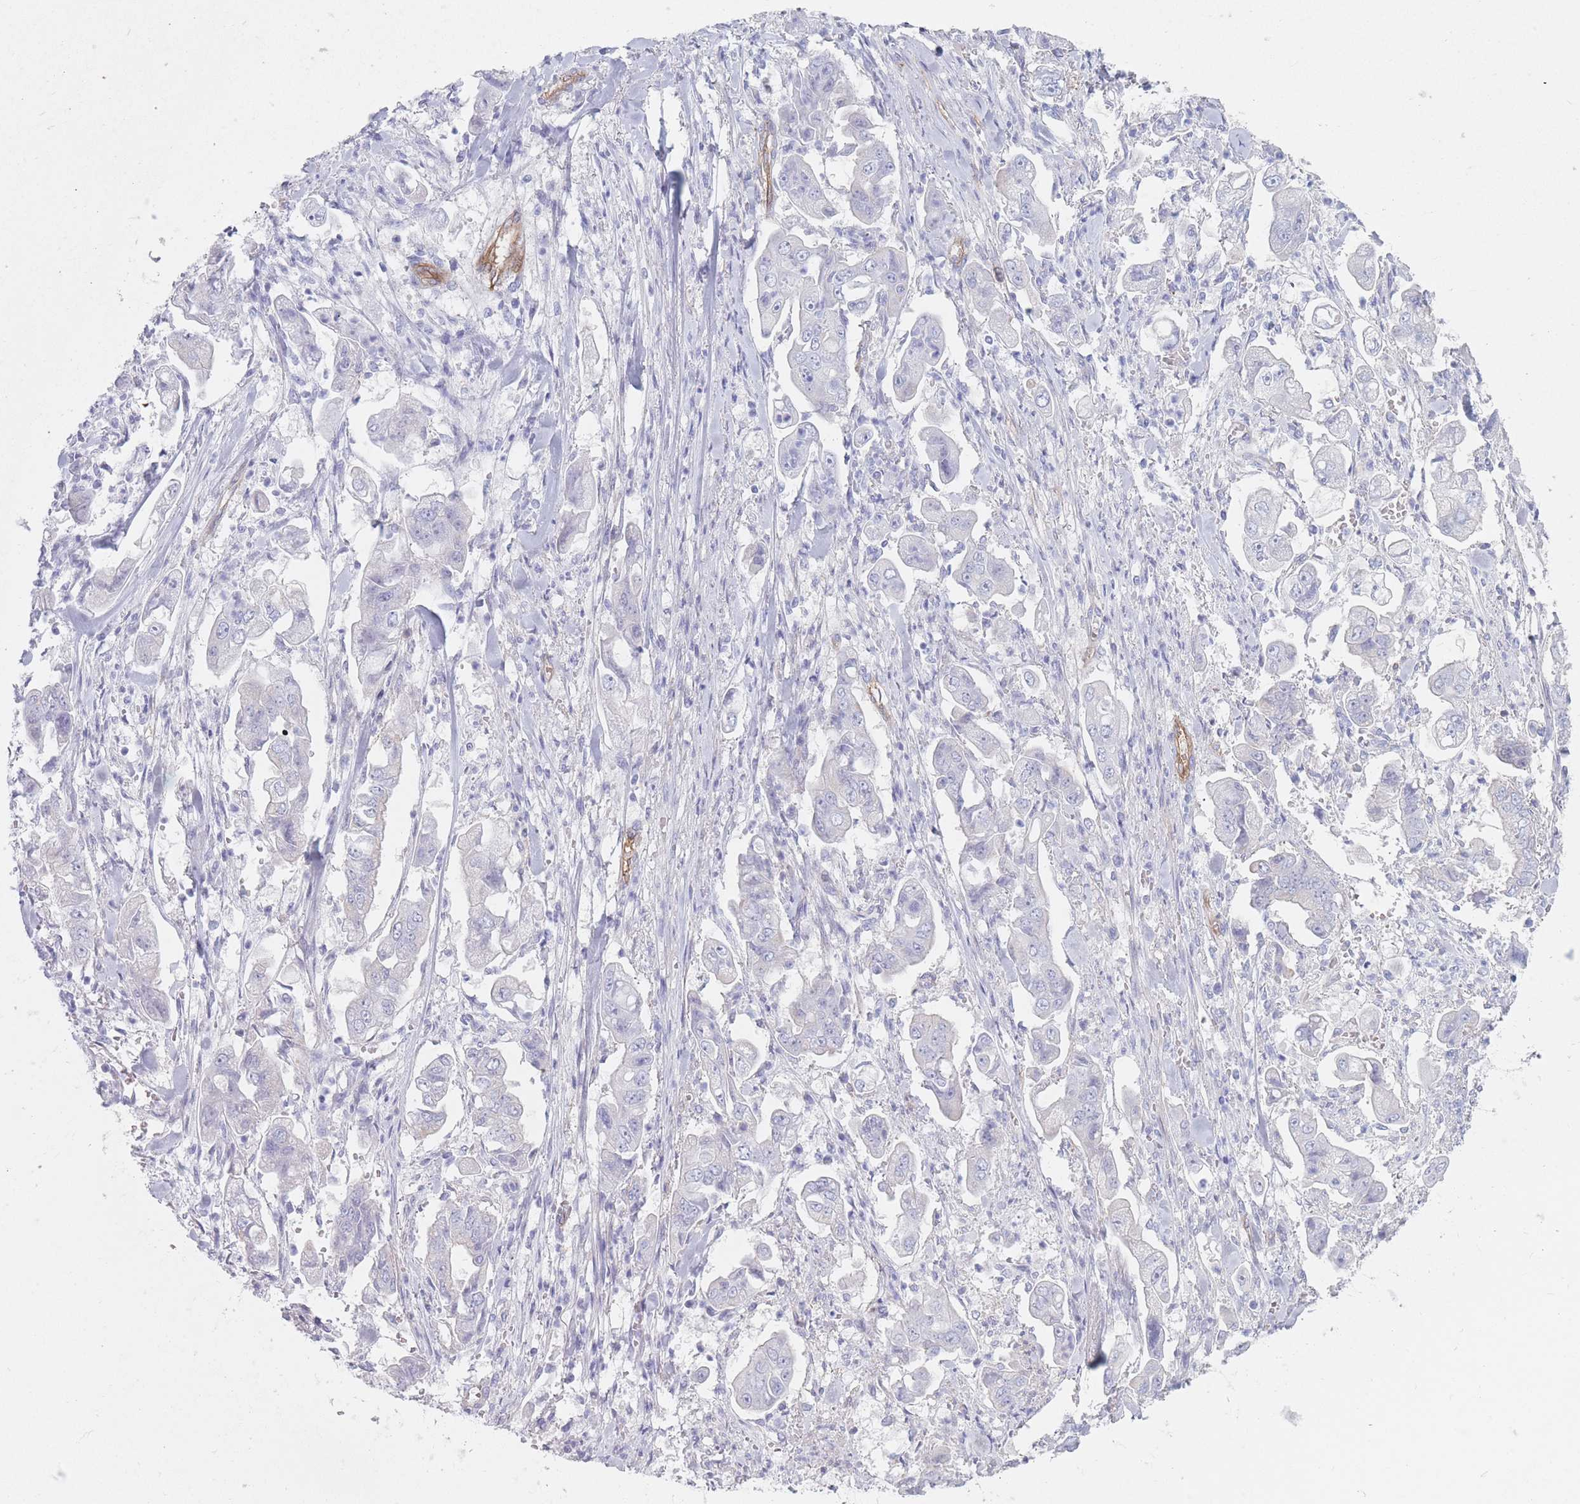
{"staining": {"intensity": "negative", "quantity": "none", "location": "none"}, "tissue": "stomach cancer", "cell_type": "Tumor cells", "image_type": "cancer", "snomed": [{"axis": "morphology", "description": "Adenocarcinoma, NOS"}, {"axis": "topography", "description": "Stomach"}], "caption": "The histopathology image exhibits no significant expression in tumor cells of stomach adenocarcinoma.", "gene": "PLPP1", "patient": {"sex": "male", "age": 62}}